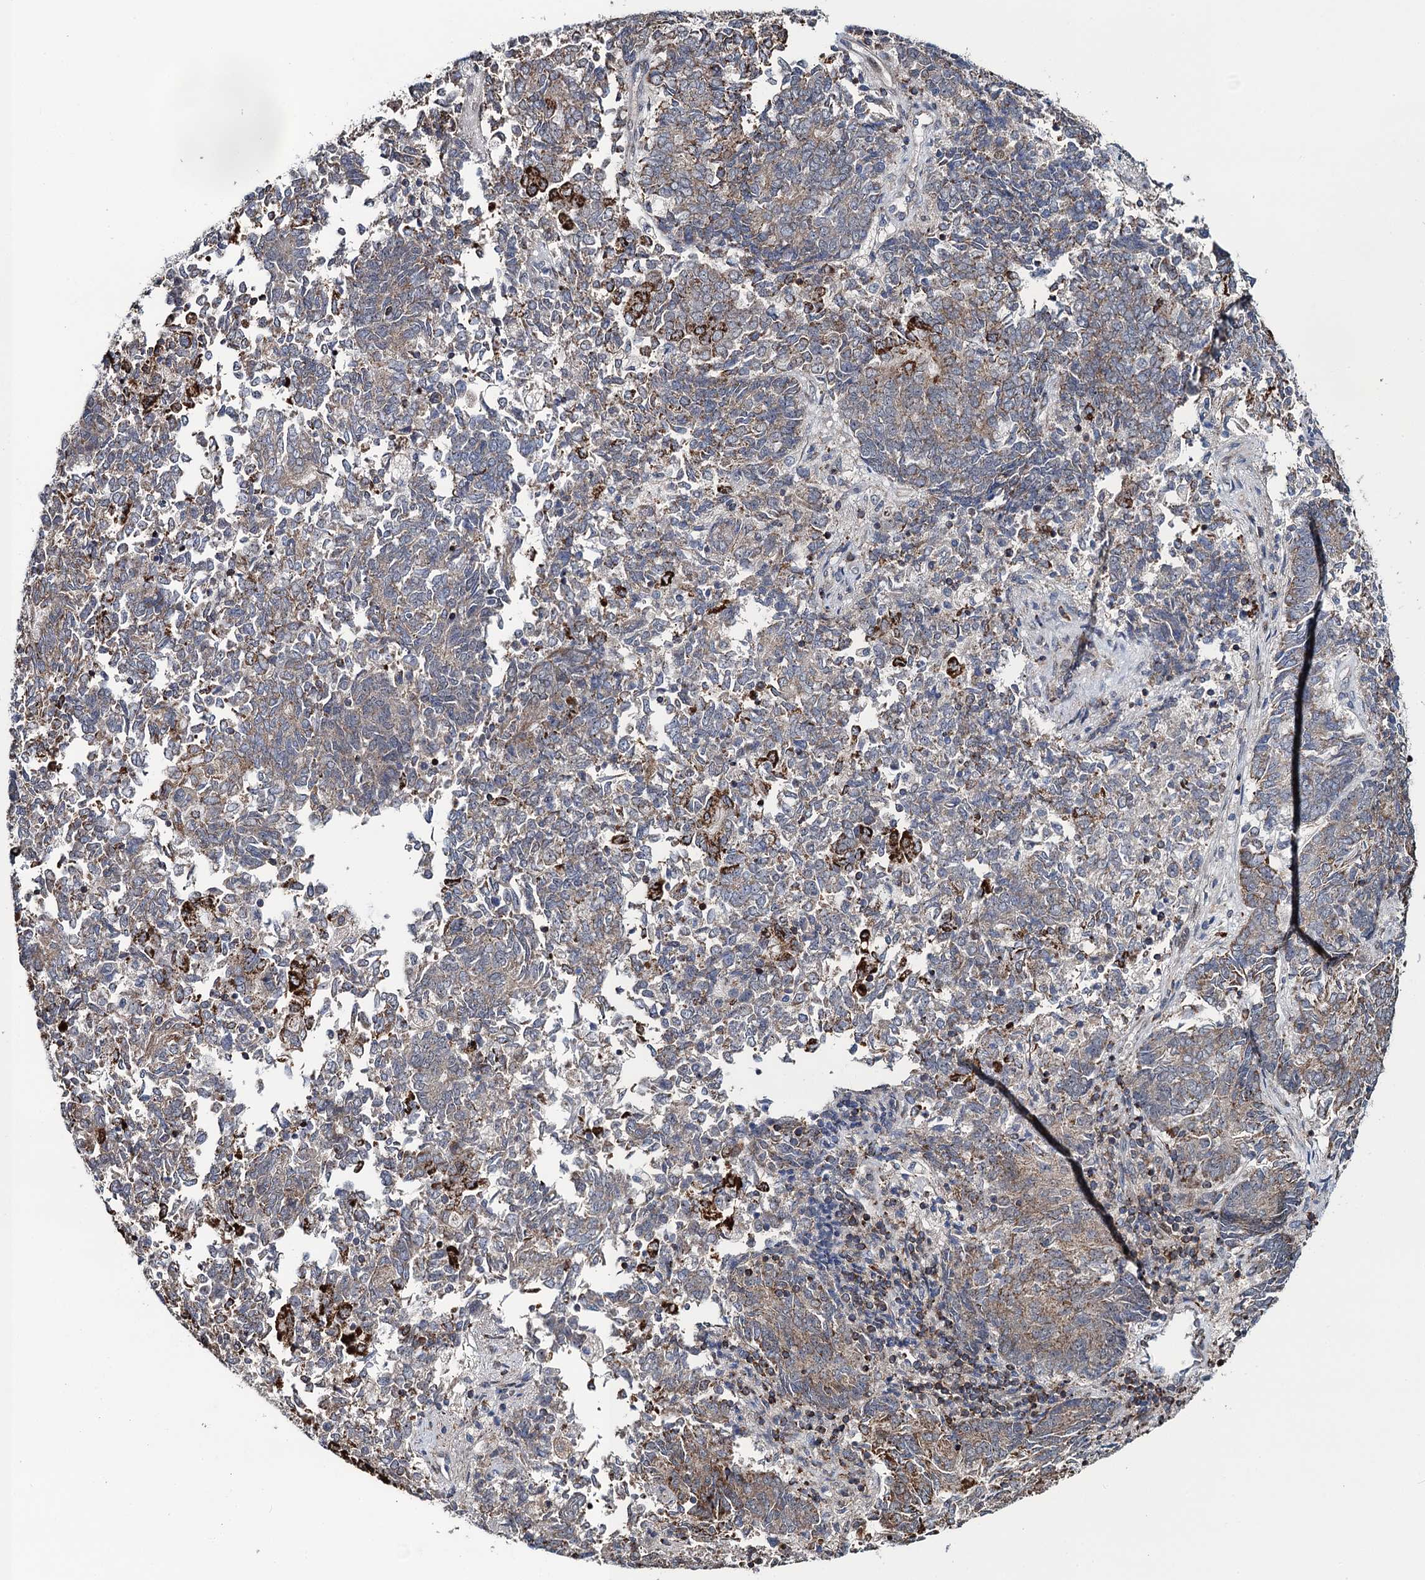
{"staining": {"intensity": "weak", "quantity": "<25%", "location": "cytoplasmic/membranous"}, "tissue": "endometrial cancer", "cell_type": "Tumor cells", "image_type": "cancer", "snomed": [{"axis": "morphology", "description": "Adenocarcinoma, NOS"}, {"axis": "topography", "description": "Endometrium"}], "caption": "Protein analysis of adenocarcinoma (endometrial) exhibits no significant expression in tumor cells.", "gene": "CCDC102A", "patient": {"sex": "female", "age": 80}}